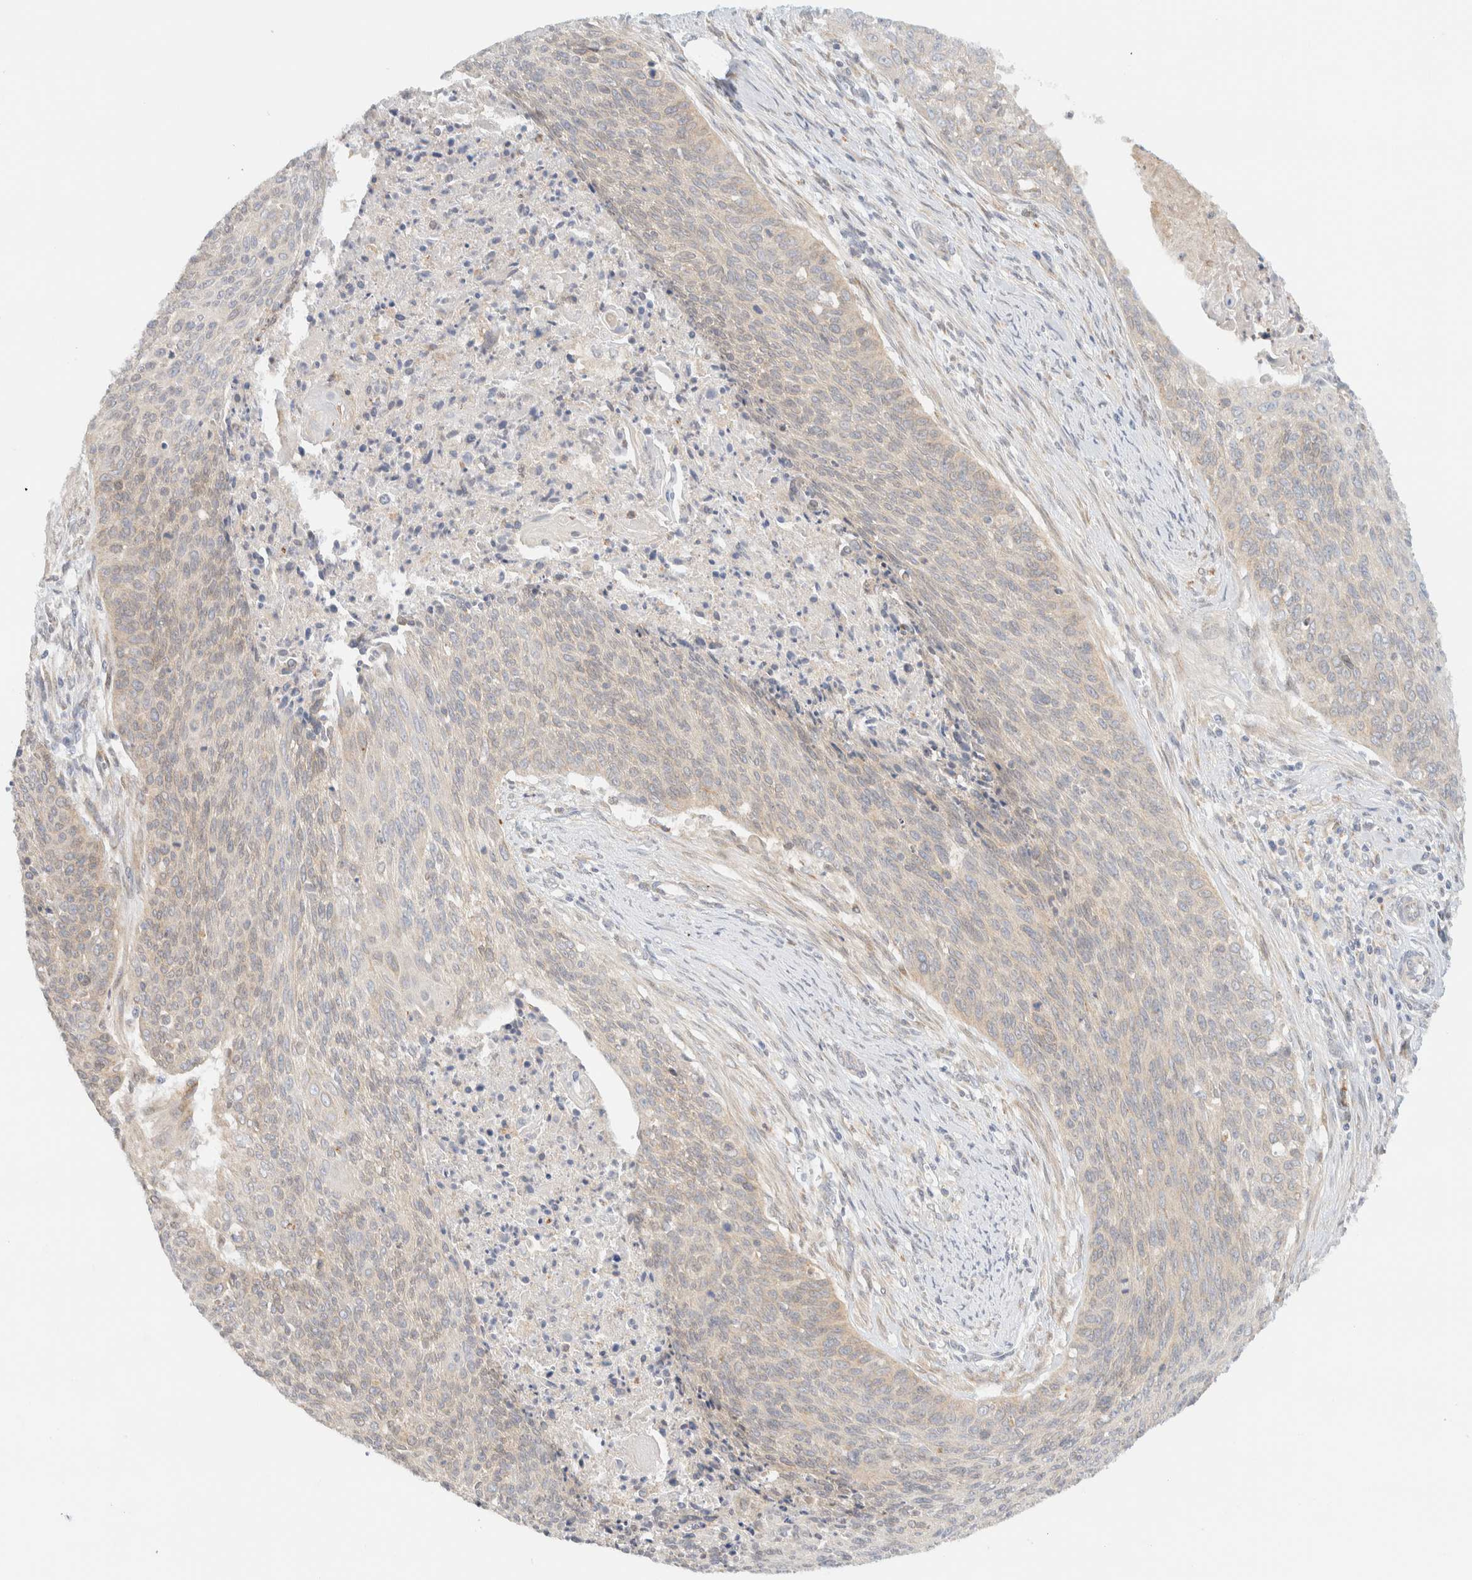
{"staining": {"intensity": "weak", "quantity": "<25%", "location": "cytoplasmic/membranous"}, "tissue": "cervical cancer", "cell_type": "Tumor cells", "image_type": "cancer", "snomed": [{"axis": "morphology", "description": "Squamous cell carcinoma, NOS"}, {"axis": "topography", "description": "Cervix"}], "caption": "DAB (3,3'-diaminobenzidine) immunohistochemical staining of human cervical cancer shows no significant staining in tumor cells.", "gene": "NT5C", "patient": {"sex": "female", "age": 55}}